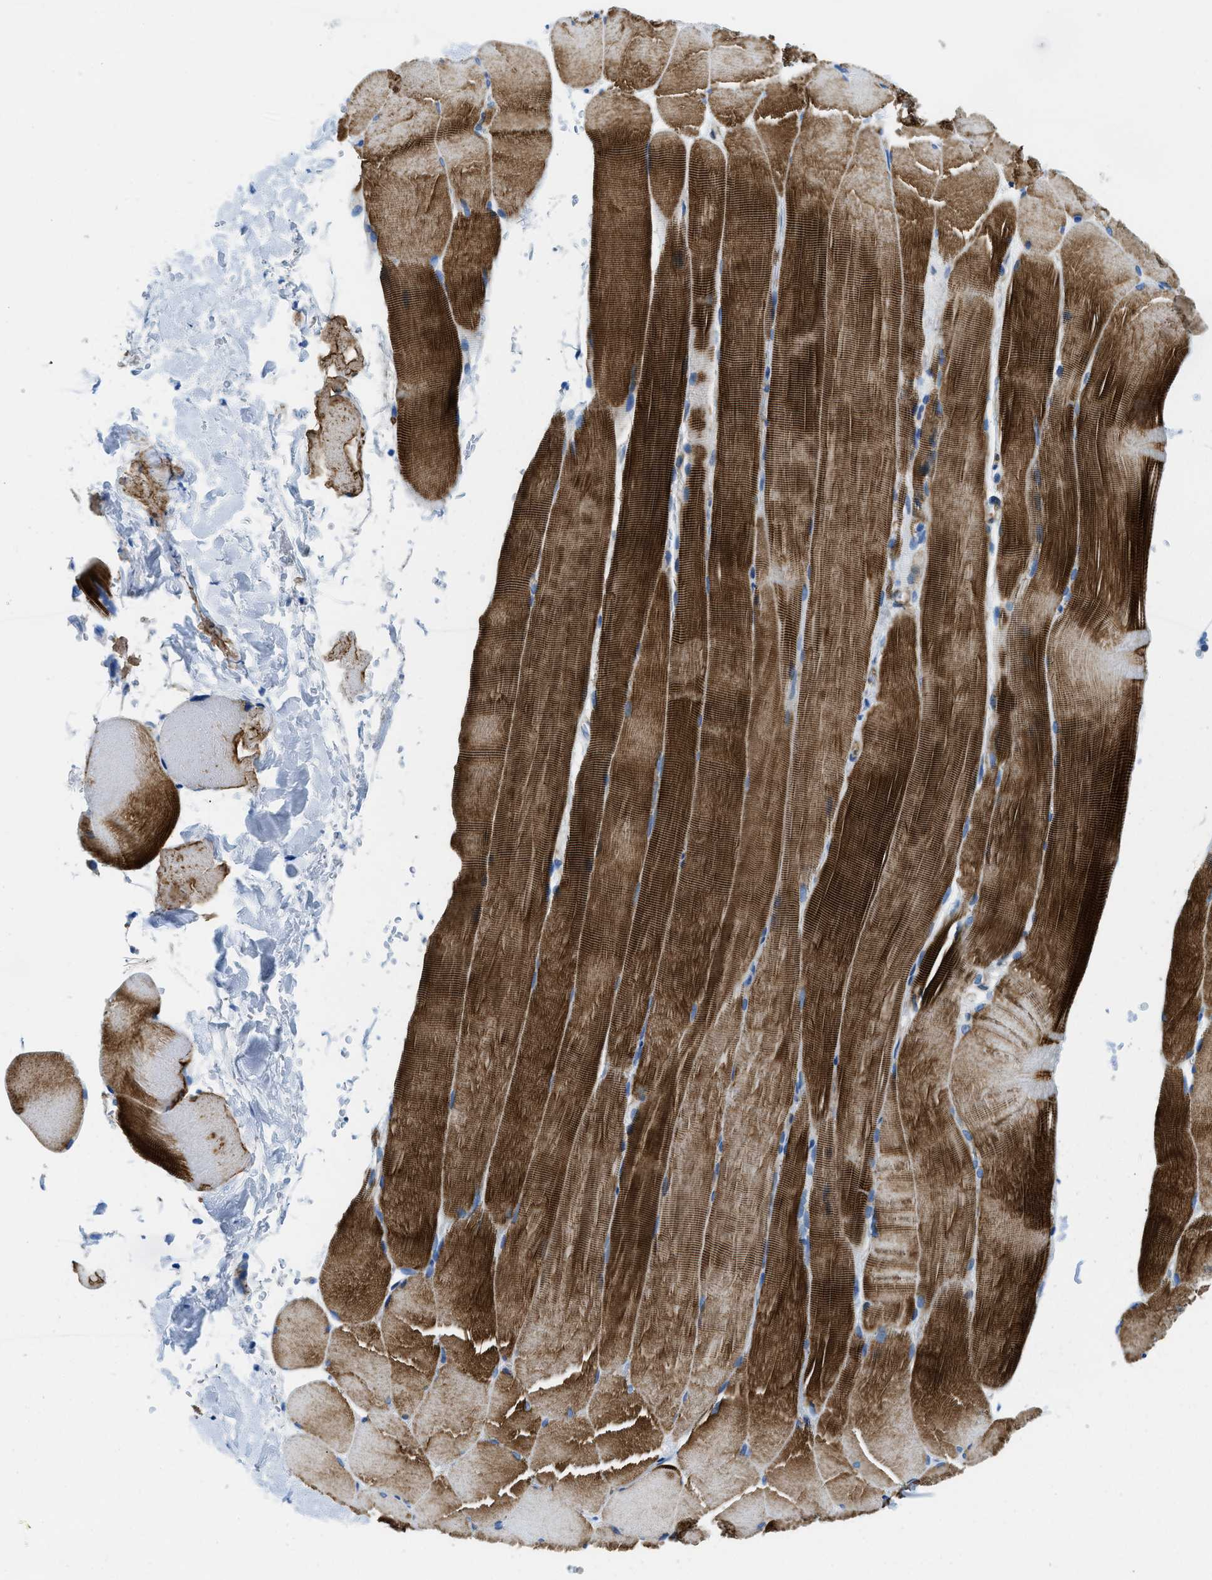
{"staining": {"intensity": "strong", "quantity": ">75%", "location": "cytoplasmic/membranous"}, "tissue": "skeletal muscle", "cell_type": "Myocytes", "image_type": "normal", "snomed": [{"axis": "morphology", "description": "Normal tissue, NOS"}, {"axis": "topography", "description": "Skin"}, {"axis": "topography", "description": "Skeletal muscle"}], "caption": "This image reveals immunohistochemistry (IHC) staining of benign skeletal muscle, with high strong cytoplasmic/membranous staining in approximately >75% of myocytes.", "gene": "CUTA", "patient": {"sex": "male", "age": 83}}